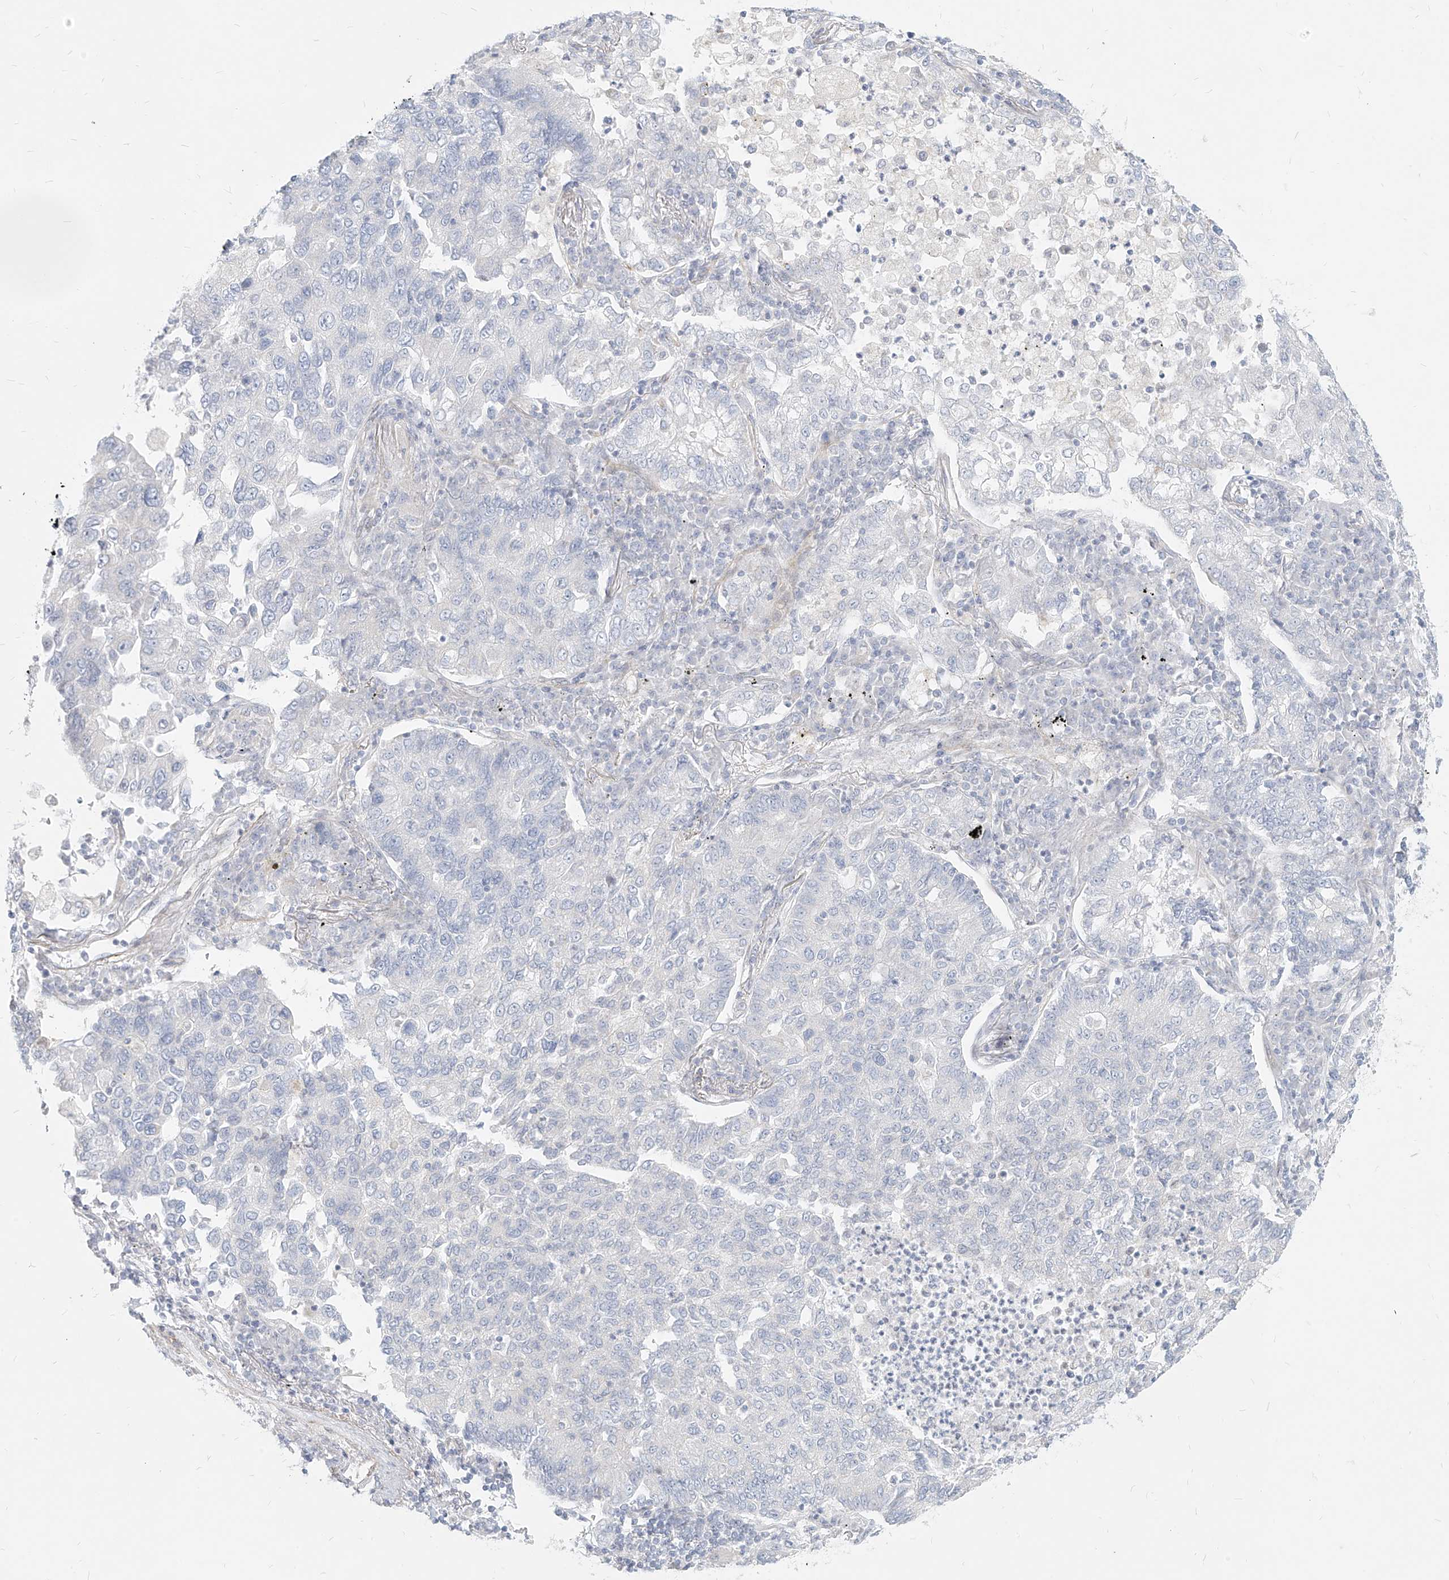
{"staining": {"intensity": "negative", "quantity": "none", "location": "none"}, "tissue": "lung cancer", "cell_type": "Tumor cells", "image_type": "cancer", "snomed": [{"axis": "morphology", "description": "Adenocarcinoma, NOS"}, {"axis": "topography", "description": "Lung"}], "caption": "This is an immunohistochemistry (IHC) image of human lung cancer (adenocarcinoma). There is no positivity in tumor cells.", "gene": "ITPKB", "patient": {"sex": "male", "age": 49}}